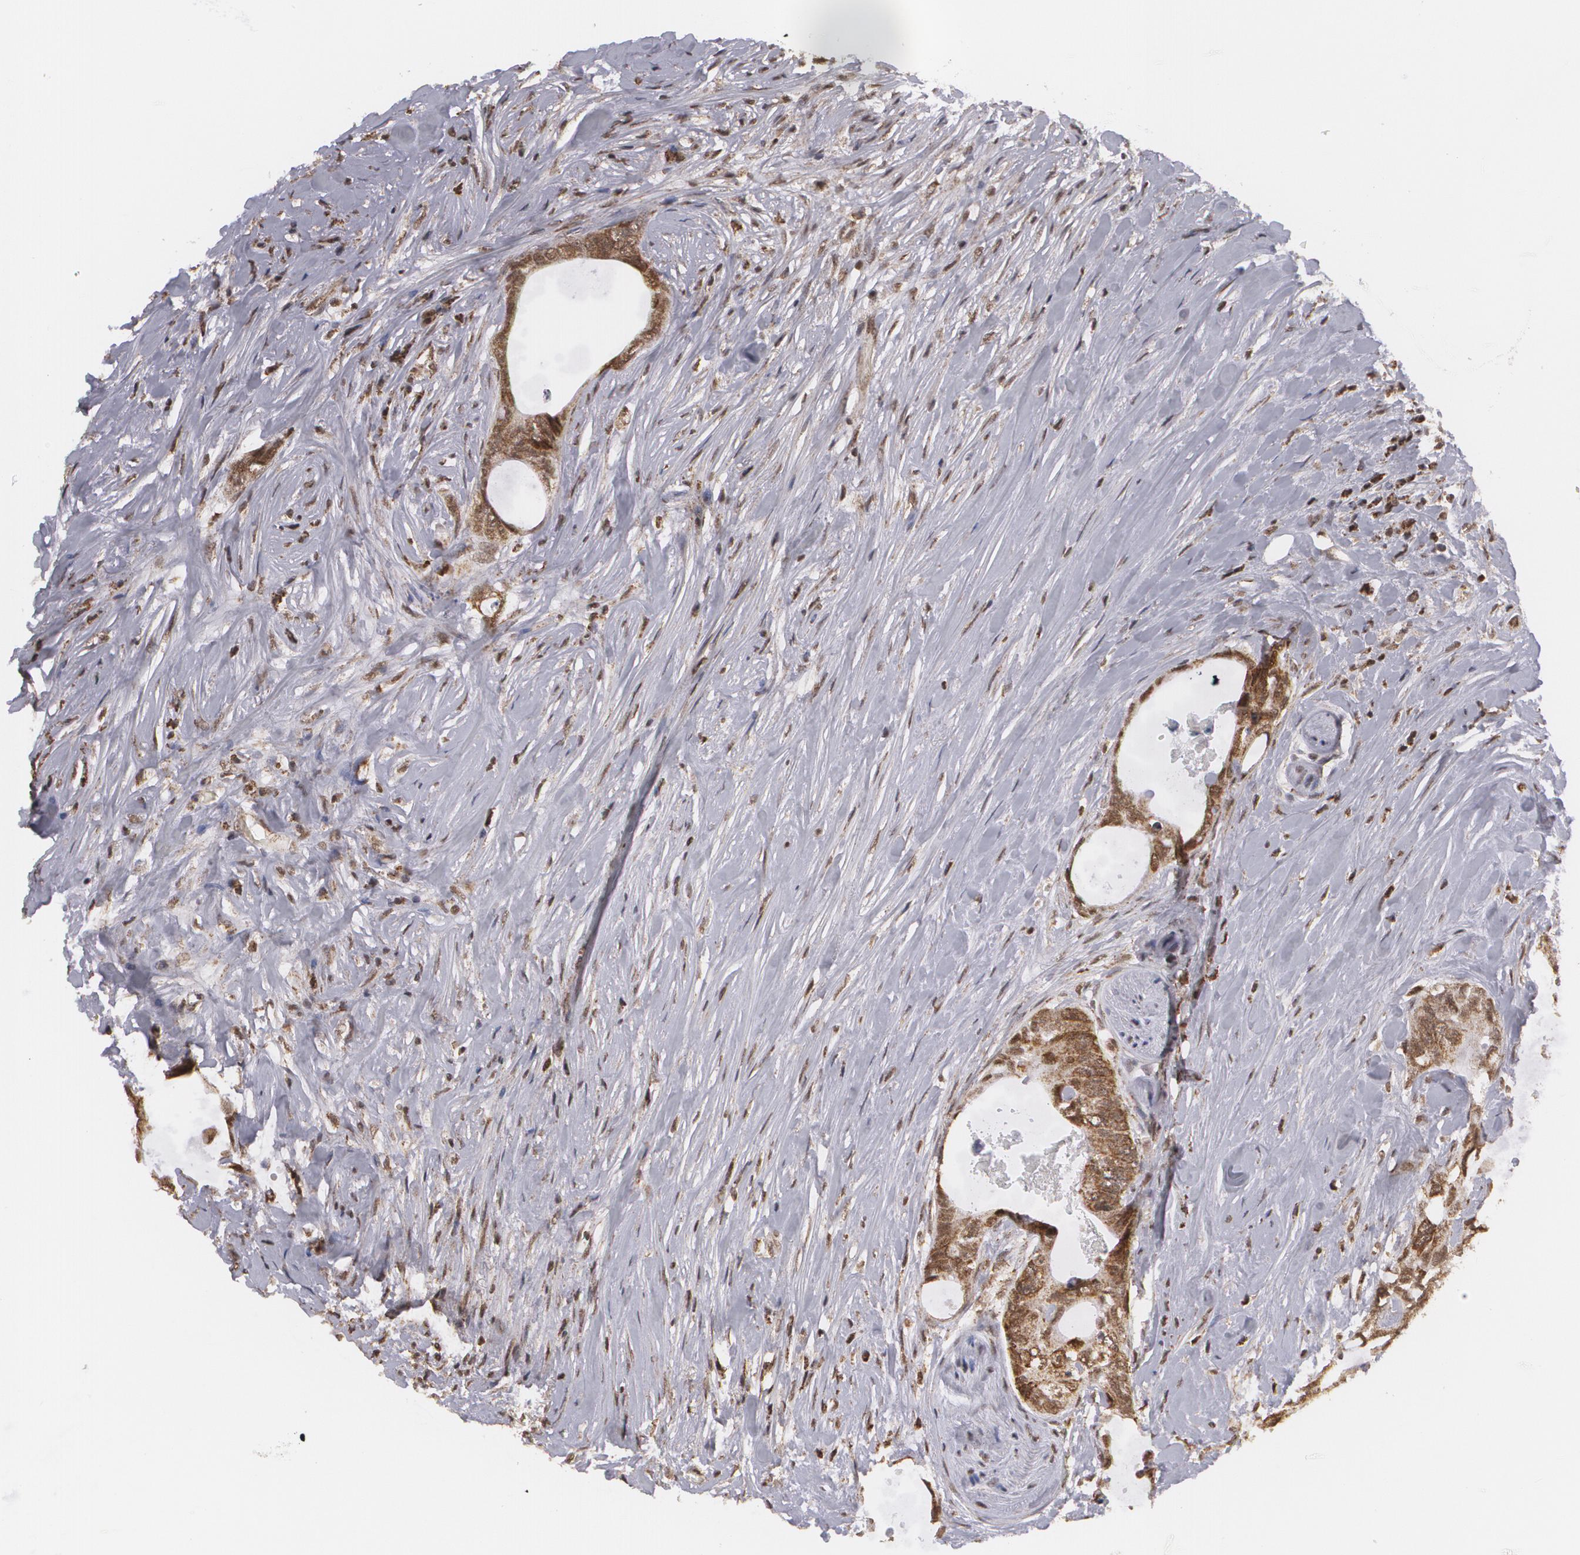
{"staining": {"intensity": "moderate", "quantity": "25%-75%", "location": "cytoplasmic/membranous,nuclear"}, "tissue": "colorectal cancer", "cell_type": "Tumor cells", "image_type": "cancer", "snomed": [{"axis": "morphology", "description": "Adenocarcinoma, NOS"}, {"axis": "topography", "description": "Rectum"}], "caption": "About 25%-75% of tumor cells in colorectal cancer (adenocarcinoma) exhibit moderate cytoplasmic/membranous and nuclear protein expression as visualized by brown immunohistochemical staining.", "gene": "MXD1", "patient": {"sex": "female", "age": 57}}